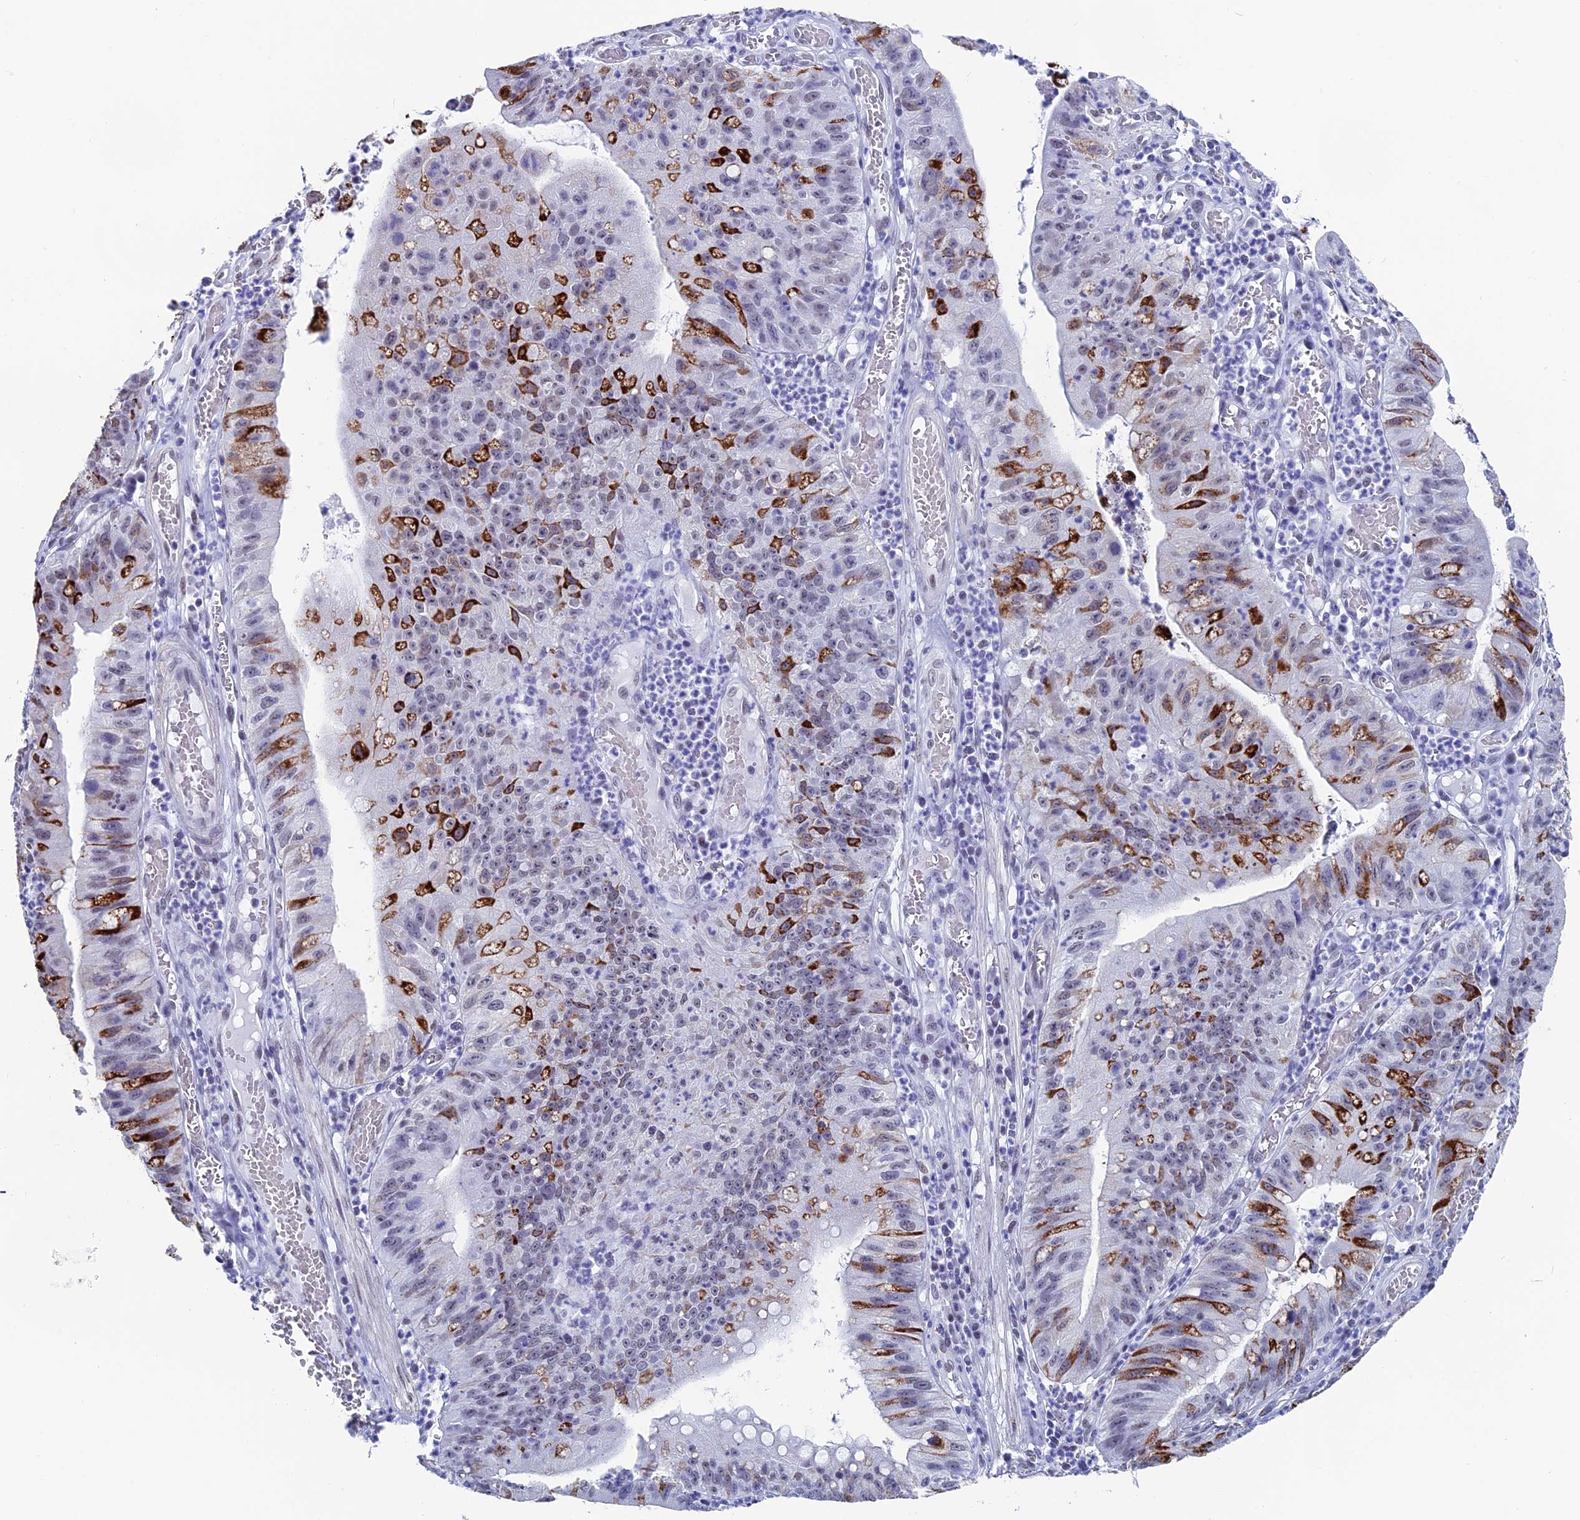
{"staining": {"intensity": "moderate", "quantity": "<25%", "location": "cytoplasmic/membranous"}, "tissue": "stomach cancer", "cell_type": "Tumor cells", "image_type": "cancer", "snomed": [{"axis": "morphology", "description": "Adenocarcinoma, NOS"}, {"axis": "topography", "description": "Stomach"}], "caption": "High-power microscopy captured an immunohistochemistry (IHC) photomicrograph of adenocarcinoma (stomach), revealing moderate cytoplasmic/membranous staining in about <25% of tumor cells. The staining was performed using DAB (3,3'-diaminobenzidine) to visualize the protein expression in brown, while the nuclei were stained in blue with hematoxylin (Magnification: 20x).", "gene": "CD2BP2", "patient": {"sex": "male", "age": 59}}